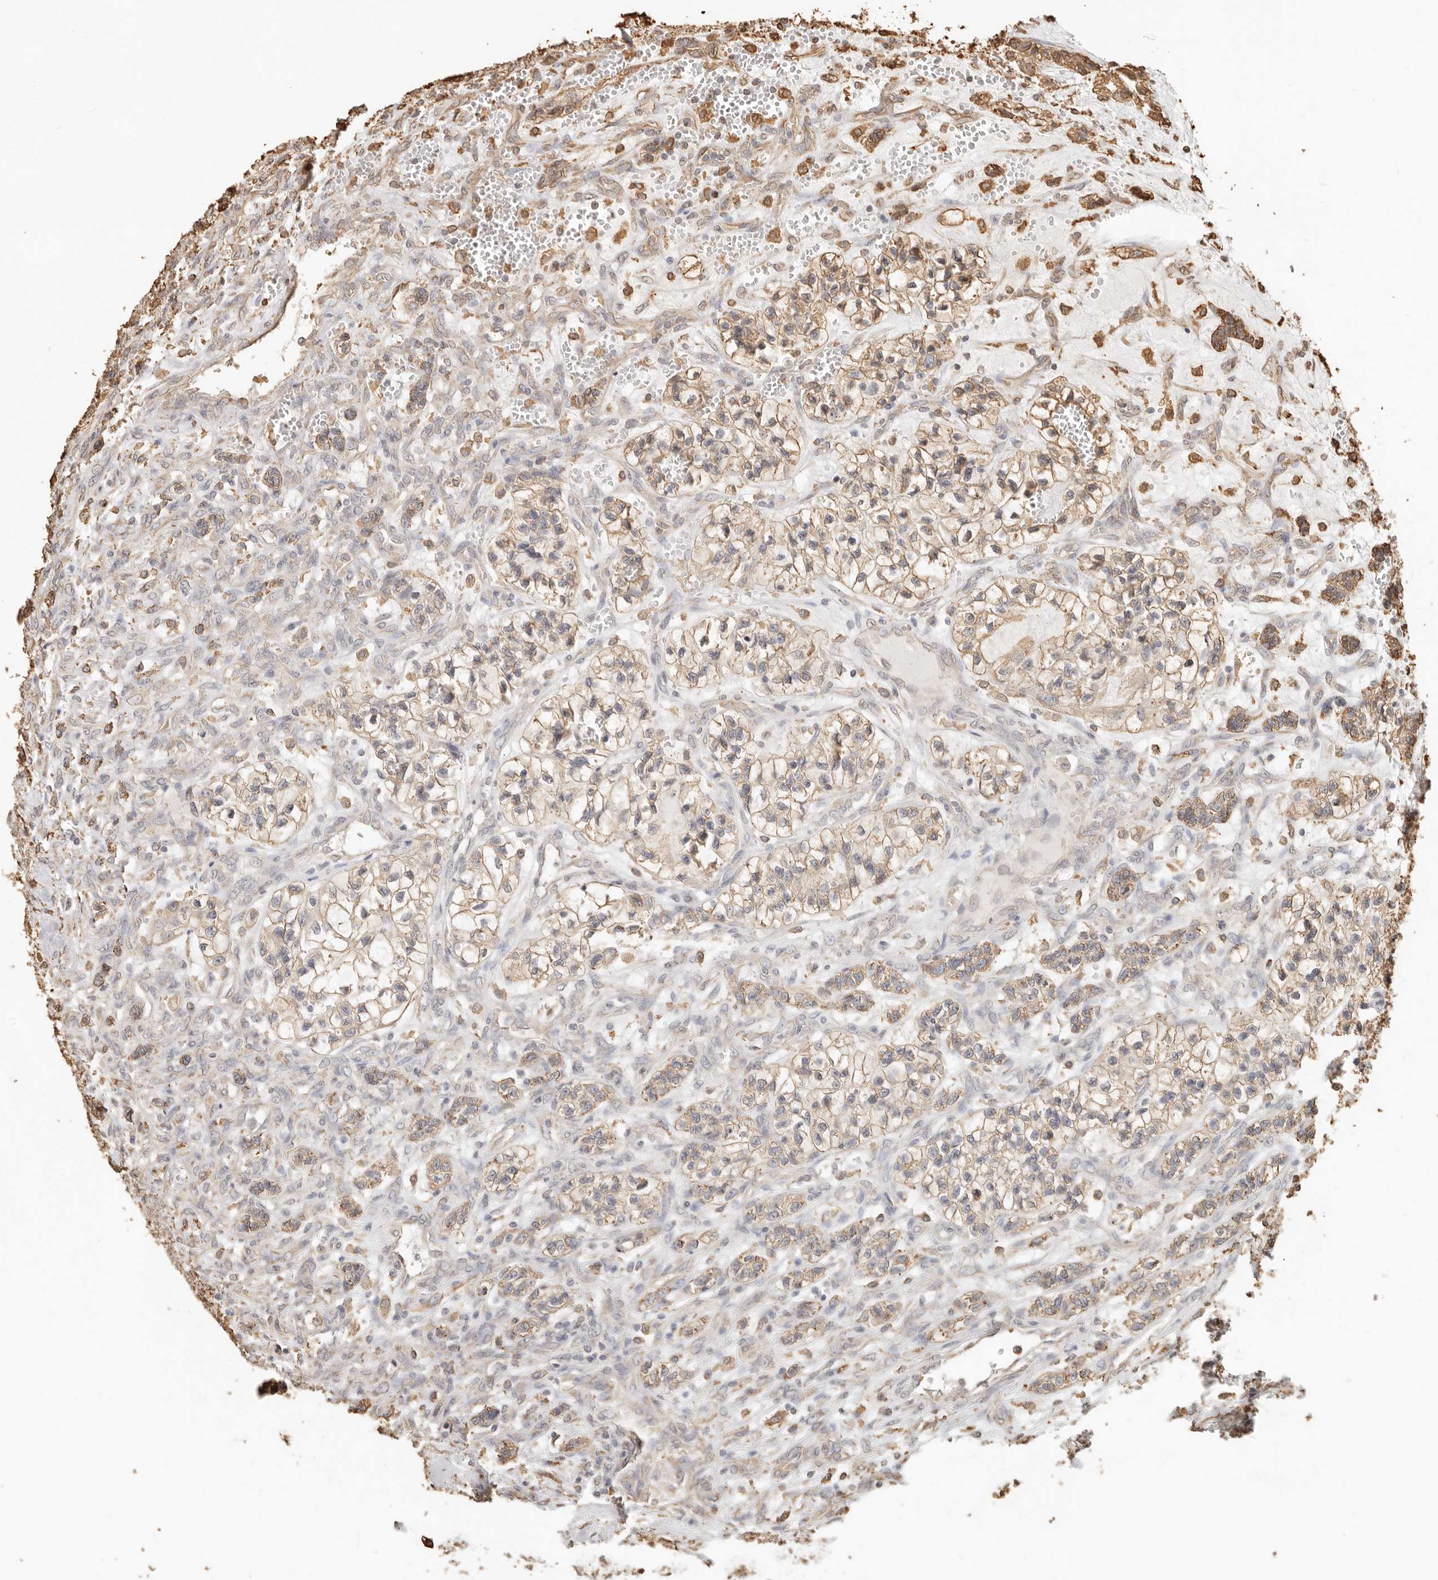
{"staining": {"intensity": "weak", "quantity": ">75%", "location": "cytoplasmic/membranous"}, "tissue": "renal cancer", "cell_type": "Tumor cells", "image_type": "cancer", "snomed": [{"axis": "morphology", "description": "Adenocarcinoma, NOS"}, {"axis": "topography", "description": "Kidney"}], "caption": "The micrograph displays a brown stain indicating the presence of a protein in the cytoplasmic/membranous of tumor cells in adenocarcinoma (renal). The protein is shown in brown color, while the nuclei are stained blue.", "gene": "ARHGEF10L", "patient": {"sex": "female", "age": 57}}